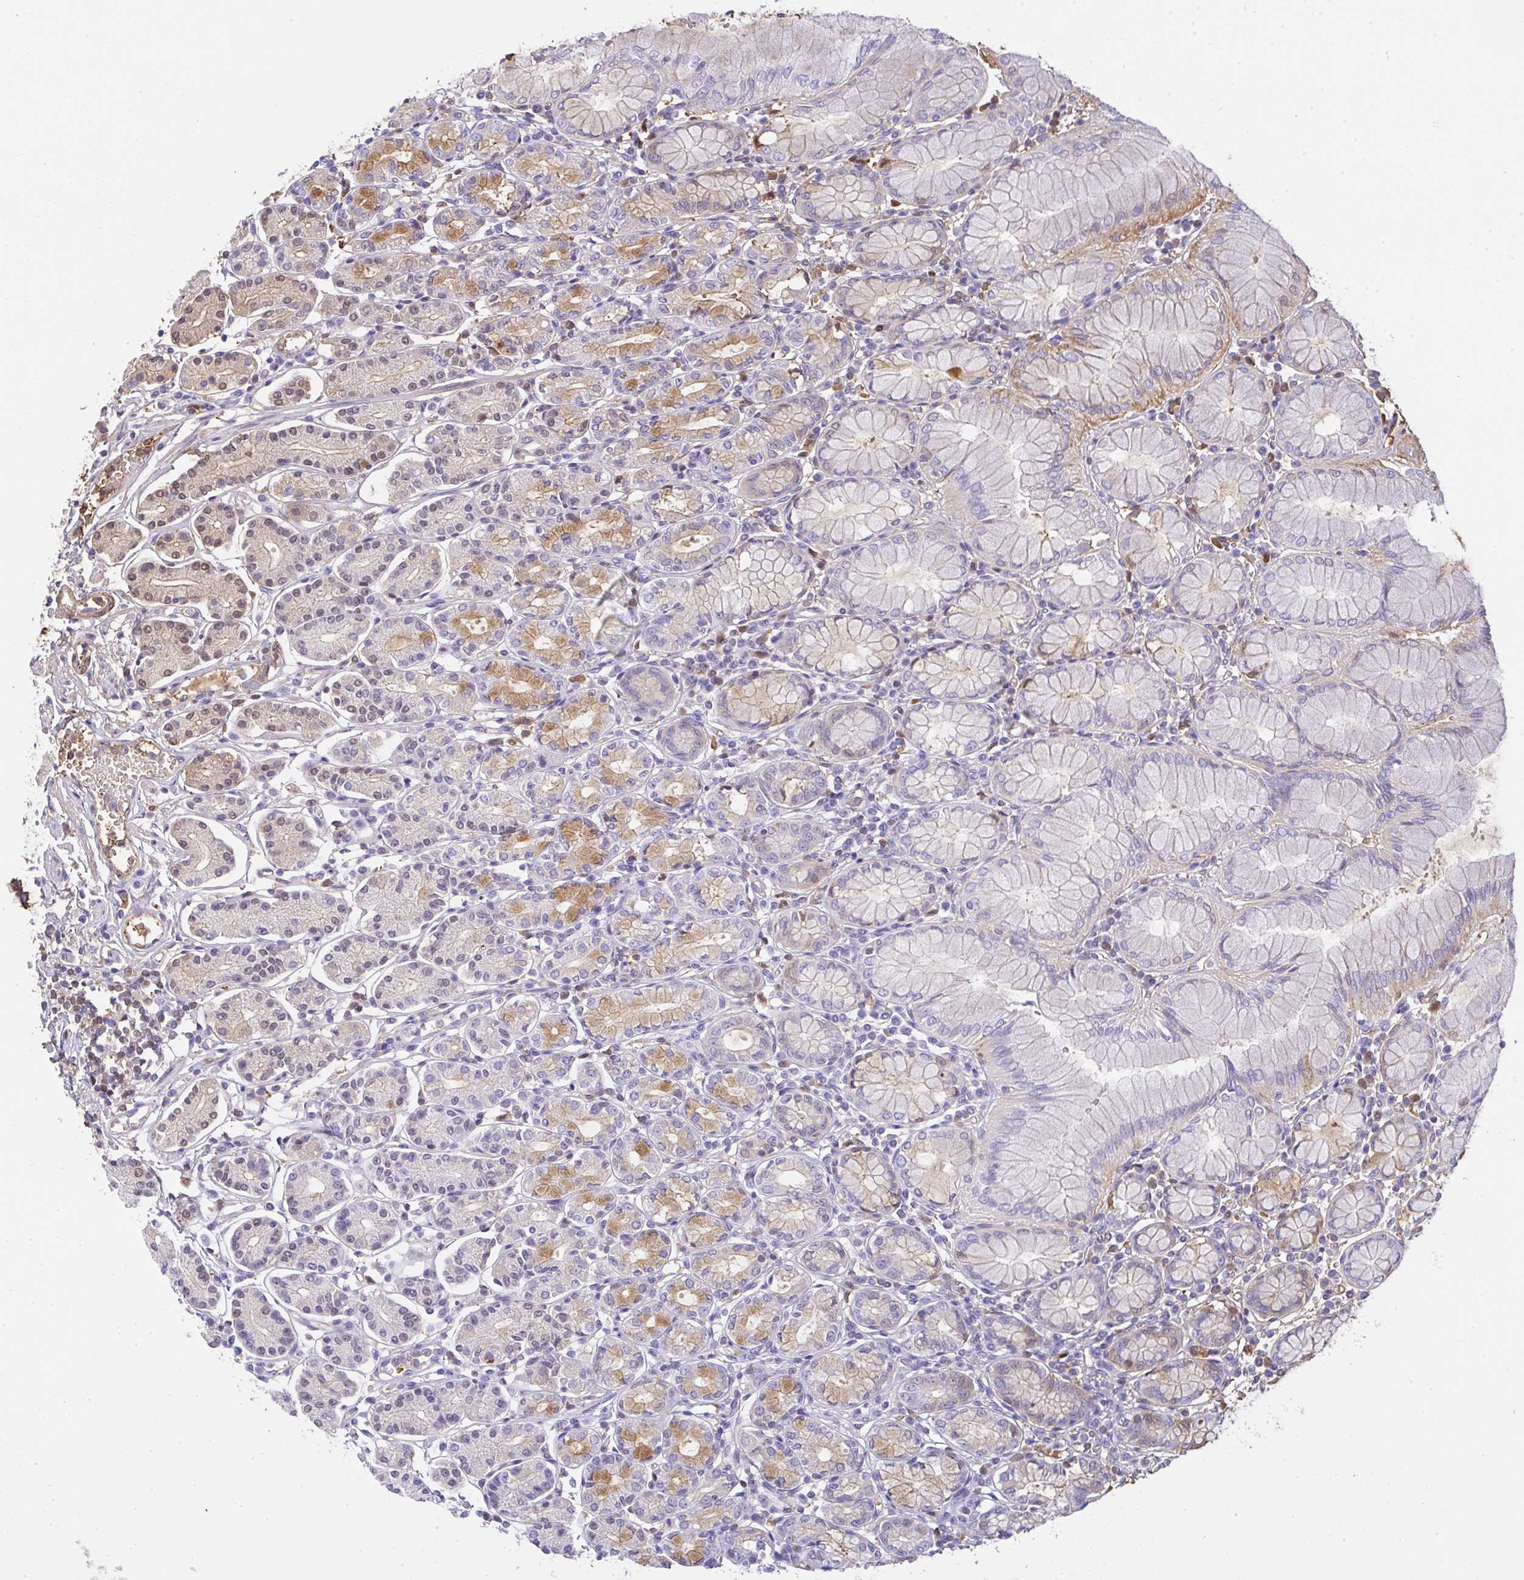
{"staining": {"intensity": "moderate", "quantity": "<25%", "location": "cytoplasmic/membranous,nuclear"}, "tissue": "stomach", "cell_type": "Glandular cells", "image_type": "normal", "snomed": [{"axis": "morphology", "description": "Normal tissue, NOS"}, {"axis": "topography", "description": "Stomach"}], "caption": "This image demonstrates normal stomach stained with immunohistochemistry to label a protein in brown. The cytoplasmic/membranous,nuclear of glandular cells show moderate positivity for the protein. Nuclei are counter-stained blue.", "gene": "SMYD5", "patient": {"sex": "female", "age": 62}}